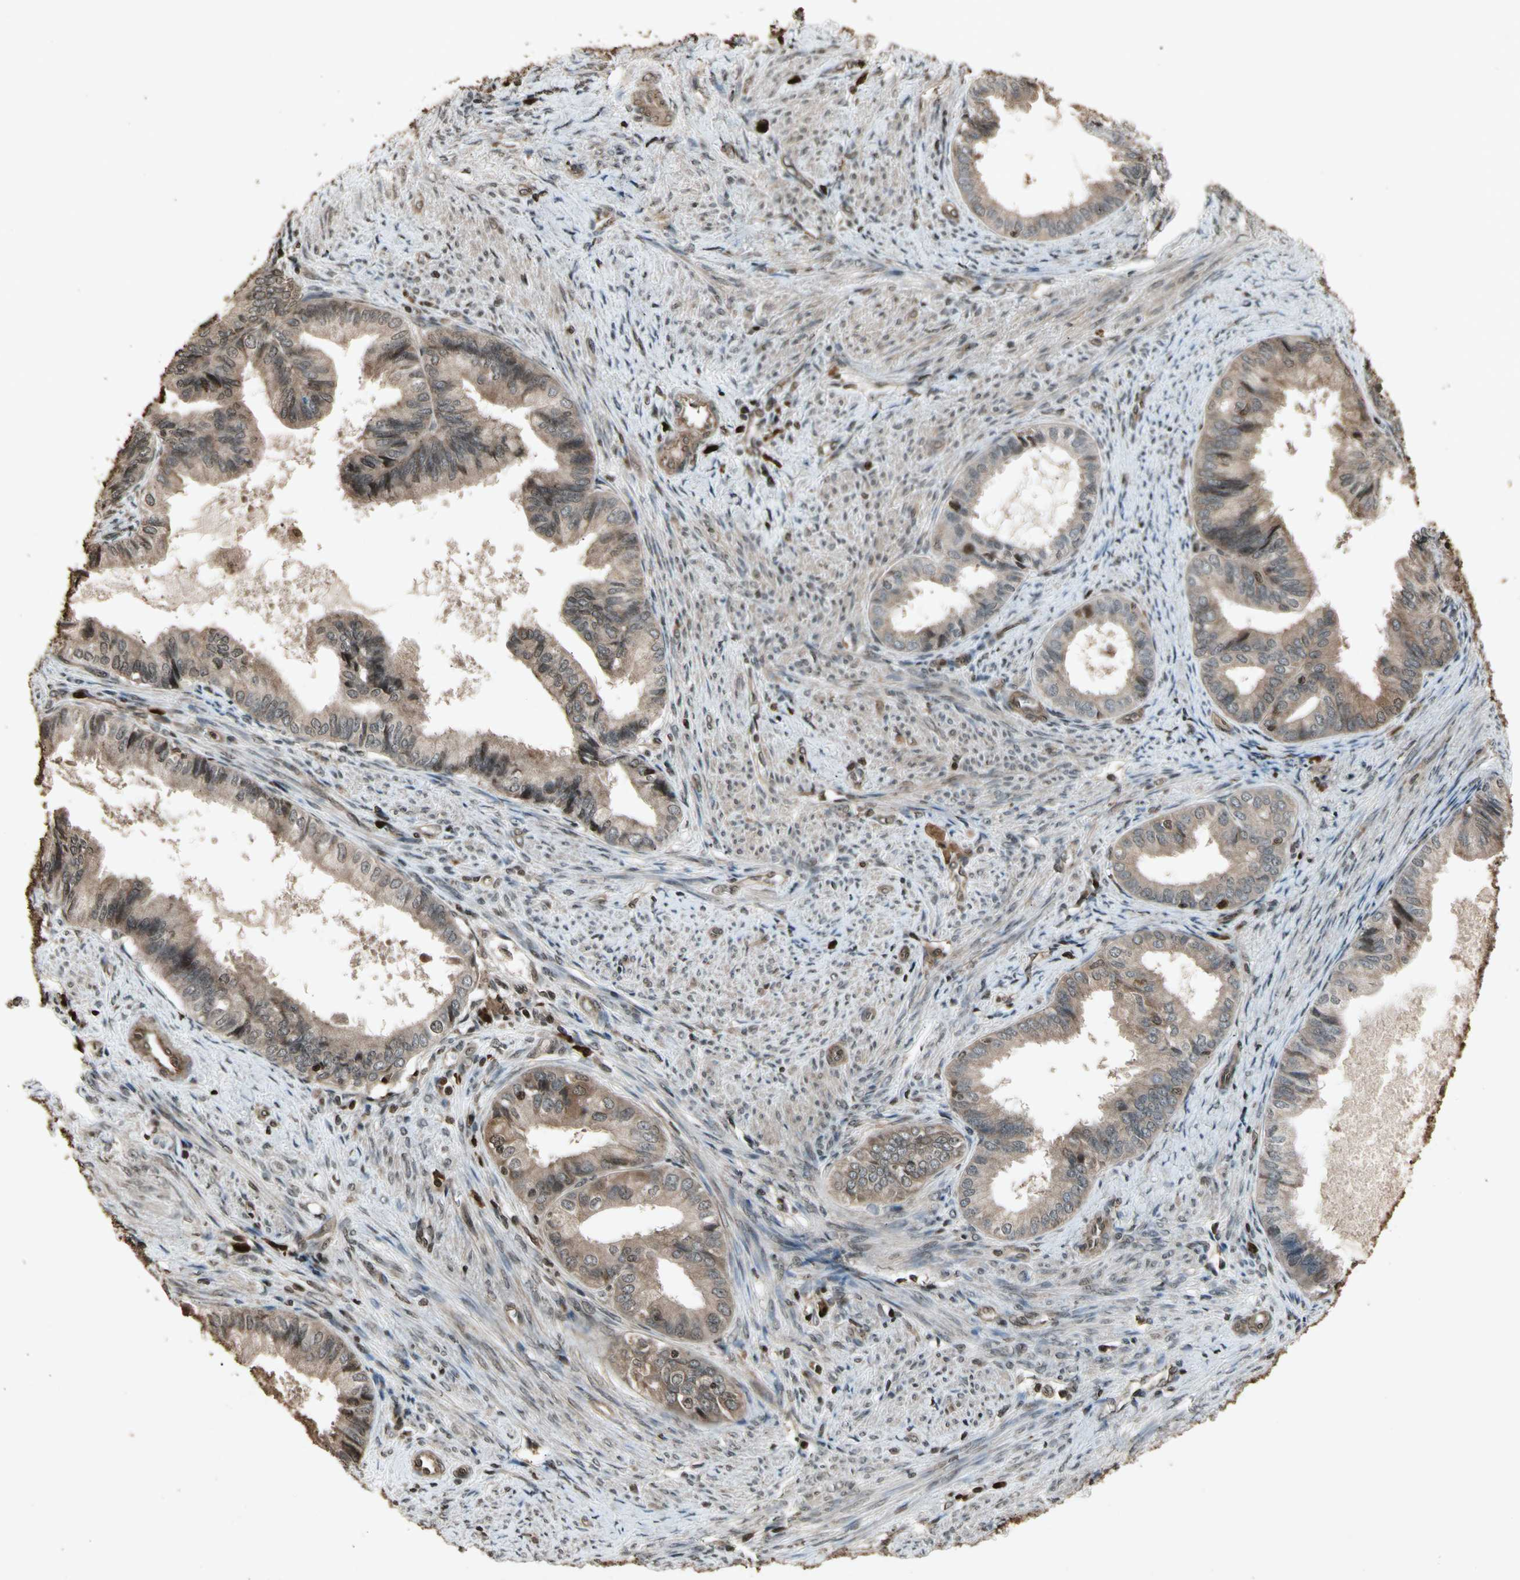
{"staining": {"intensity": "moderate", "quantity": ">75%", "location": "cytoplasmic/membranous,nuclear"}, "tissue": "endometrial cancer", "cell_type": "Tumor cells", "image_type": "cancer", "snomed": [{"axis": "morphology", "description": "Adenocarcinoma, NOS"}, {"axis": "topography", "description": "Endometrium"}], "caption": "A medium amount of moderate cytoplasmic/membranous and nuclear expression is appreciated in about >75% of tumor cells in endometrial cancer tissue.", "gene": "GLRX", "patient": {"sex": "female", "age": 86}}